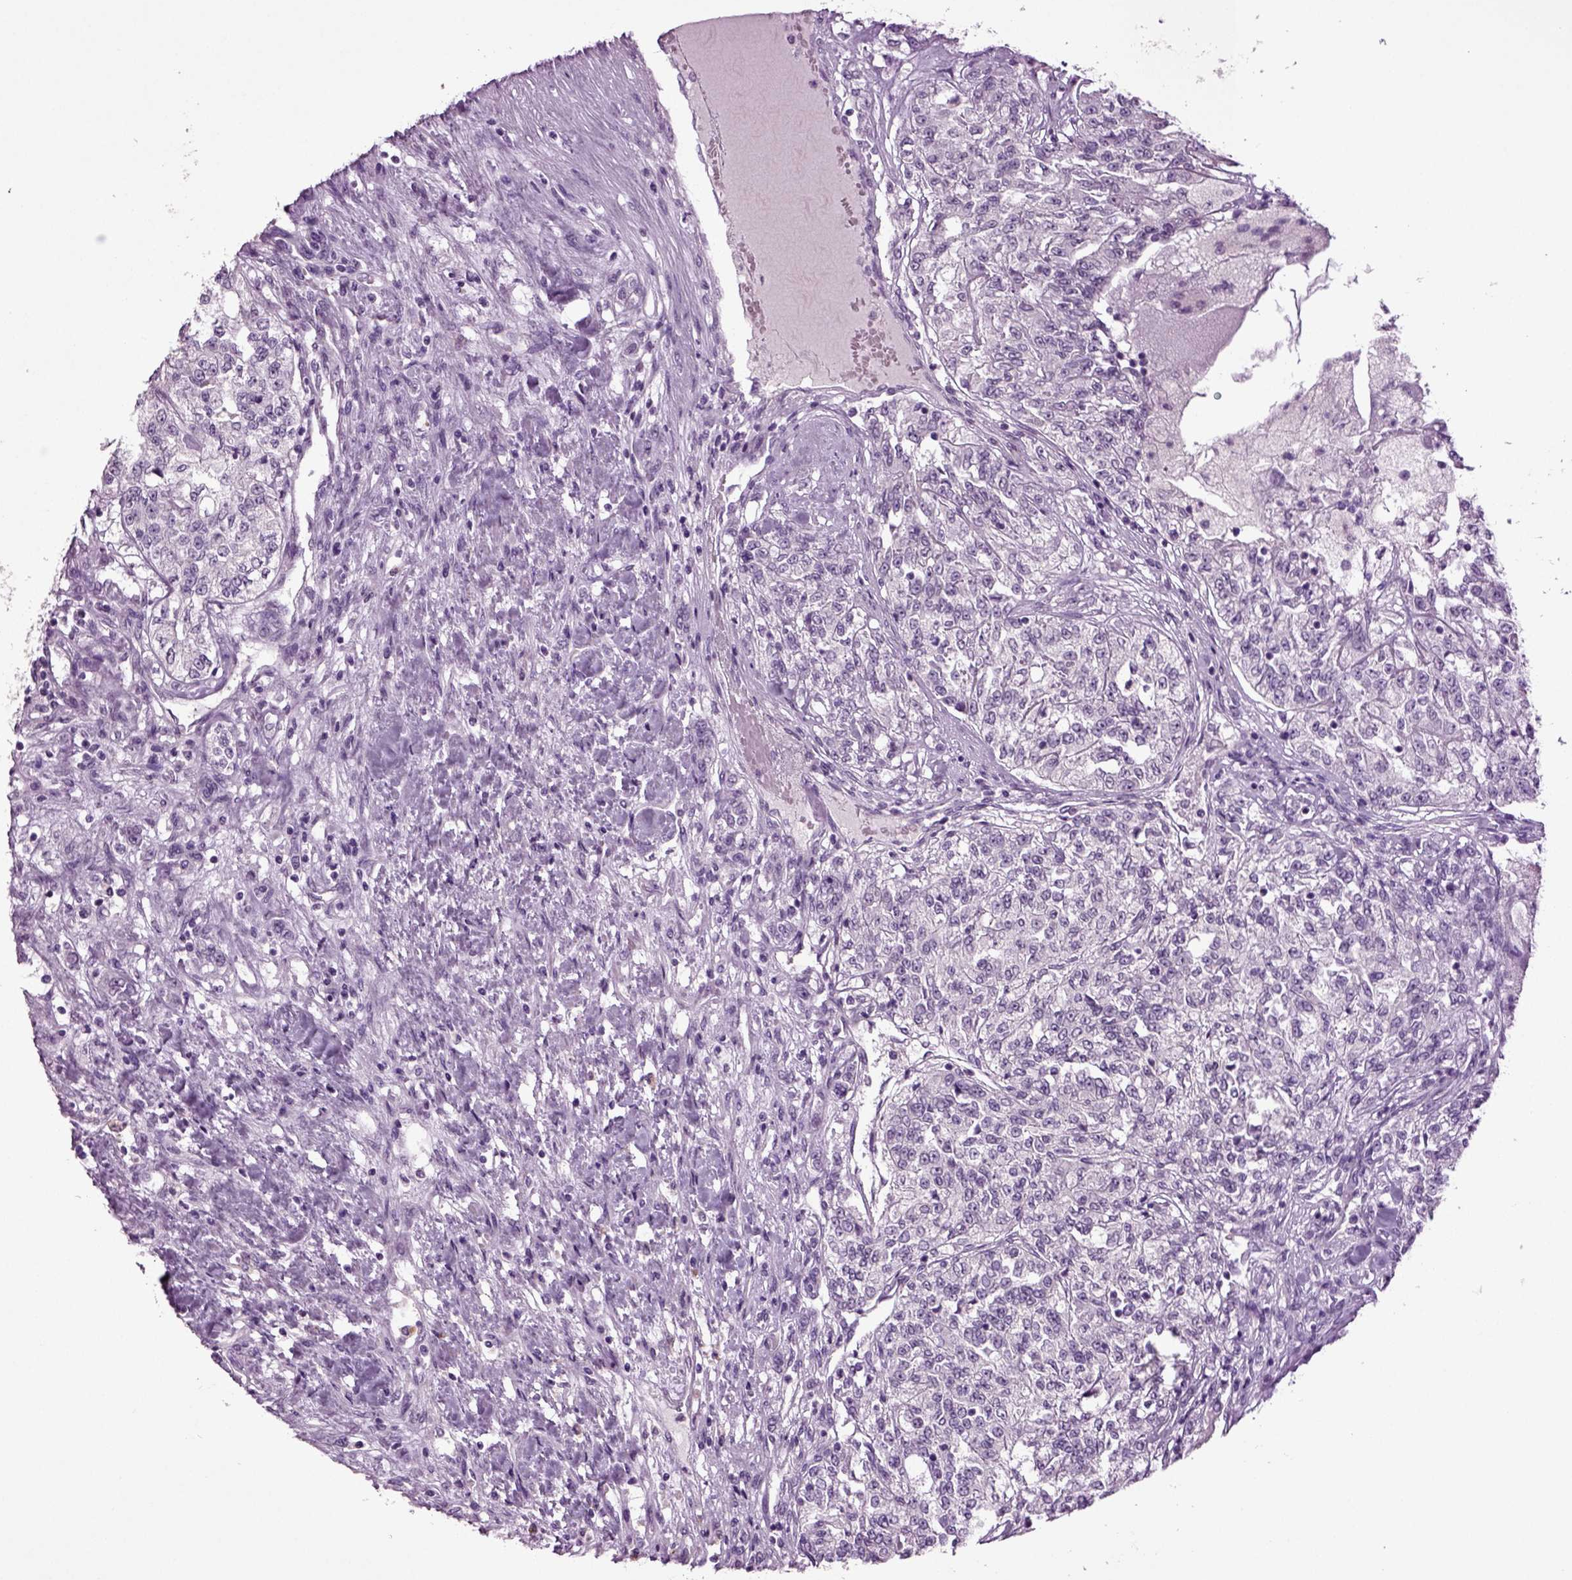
{"staining": {"intensity": "negative", "quantity": "none", "location": "none"}, "tissue": "renal cancer", "cell_type": "Tumor cells", "image_type": "cancer", "snomed": [{"axis": "morphology", "description": "Adenocarcinoma, NOS"}, {"axis": "topography", "description": "Kidney"}], "caption": "Tumor cells are negative for protein expression in human renal adenocarcinoma. (Stains: DAB (3,3'-diaminobenzidine) IHC with hematoxylin counter stain, Microscopy: brightfield microscopy at high magnification).", "gene": "SLC17A6", "patient": {"sex": "female", "age": 63}}